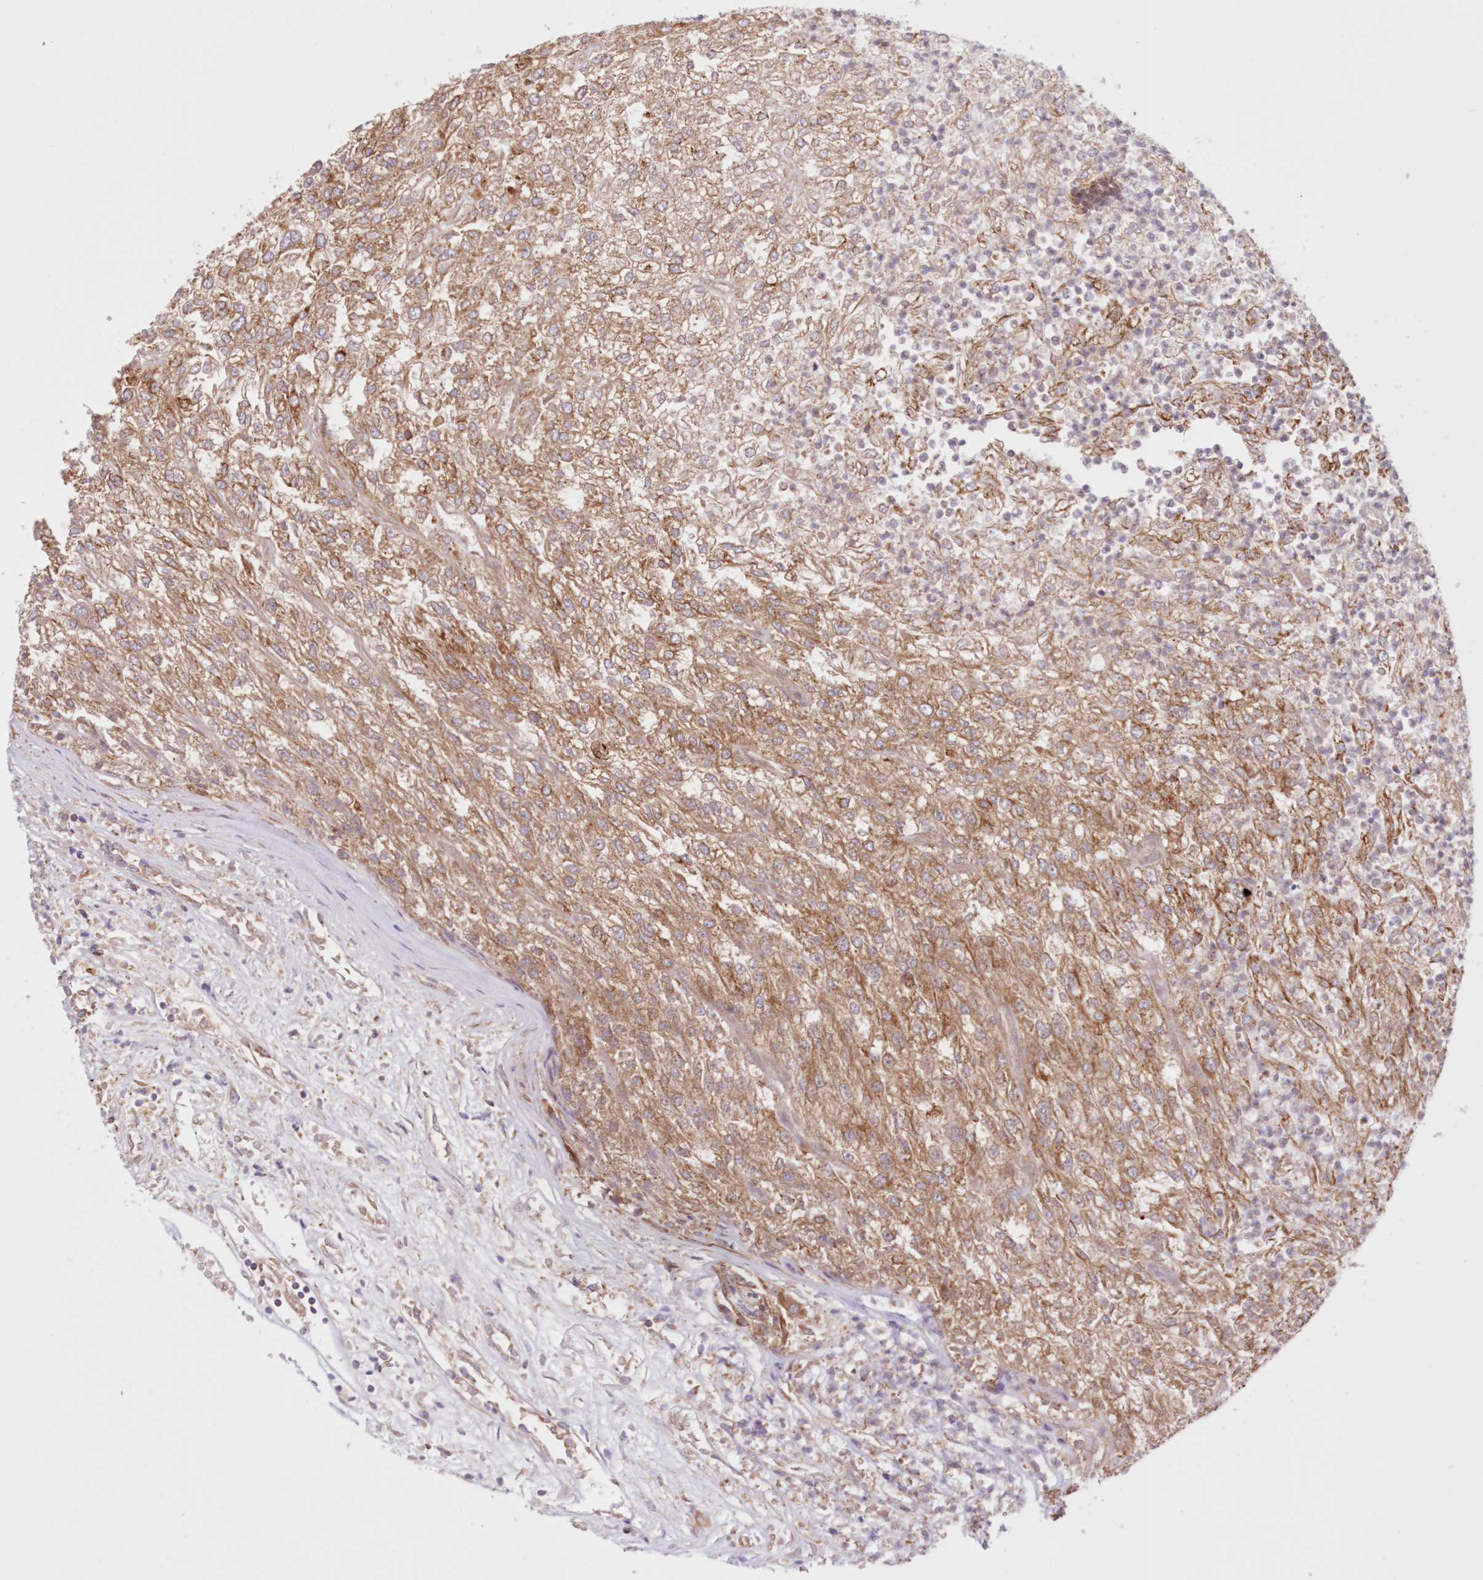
{"staining": {"intensity": "moderate", "quantity": ">75%", "location": "cytoplasmic/membranous"}, "tissue": "renal cancer", "cell_type": "Tumor cells", "image_type": "cancer", "snomed": [{"axis": "morphology", "description": "Adenocarcinoma, NOS"}, {"axis": "topography", "description": "Kidney"}], "caption": "Renal cancer (adenocarcinoma) tissue reveals moderate cytoplasmic/membranous staining in about >75% of tumor cells (DAB (3,3'-diaminobenzidine) IHC, brown staining for protein, blue staining for nuclei).", "gene": "PCYOX1L", "patient": {"sex": "female", "age": 54}}